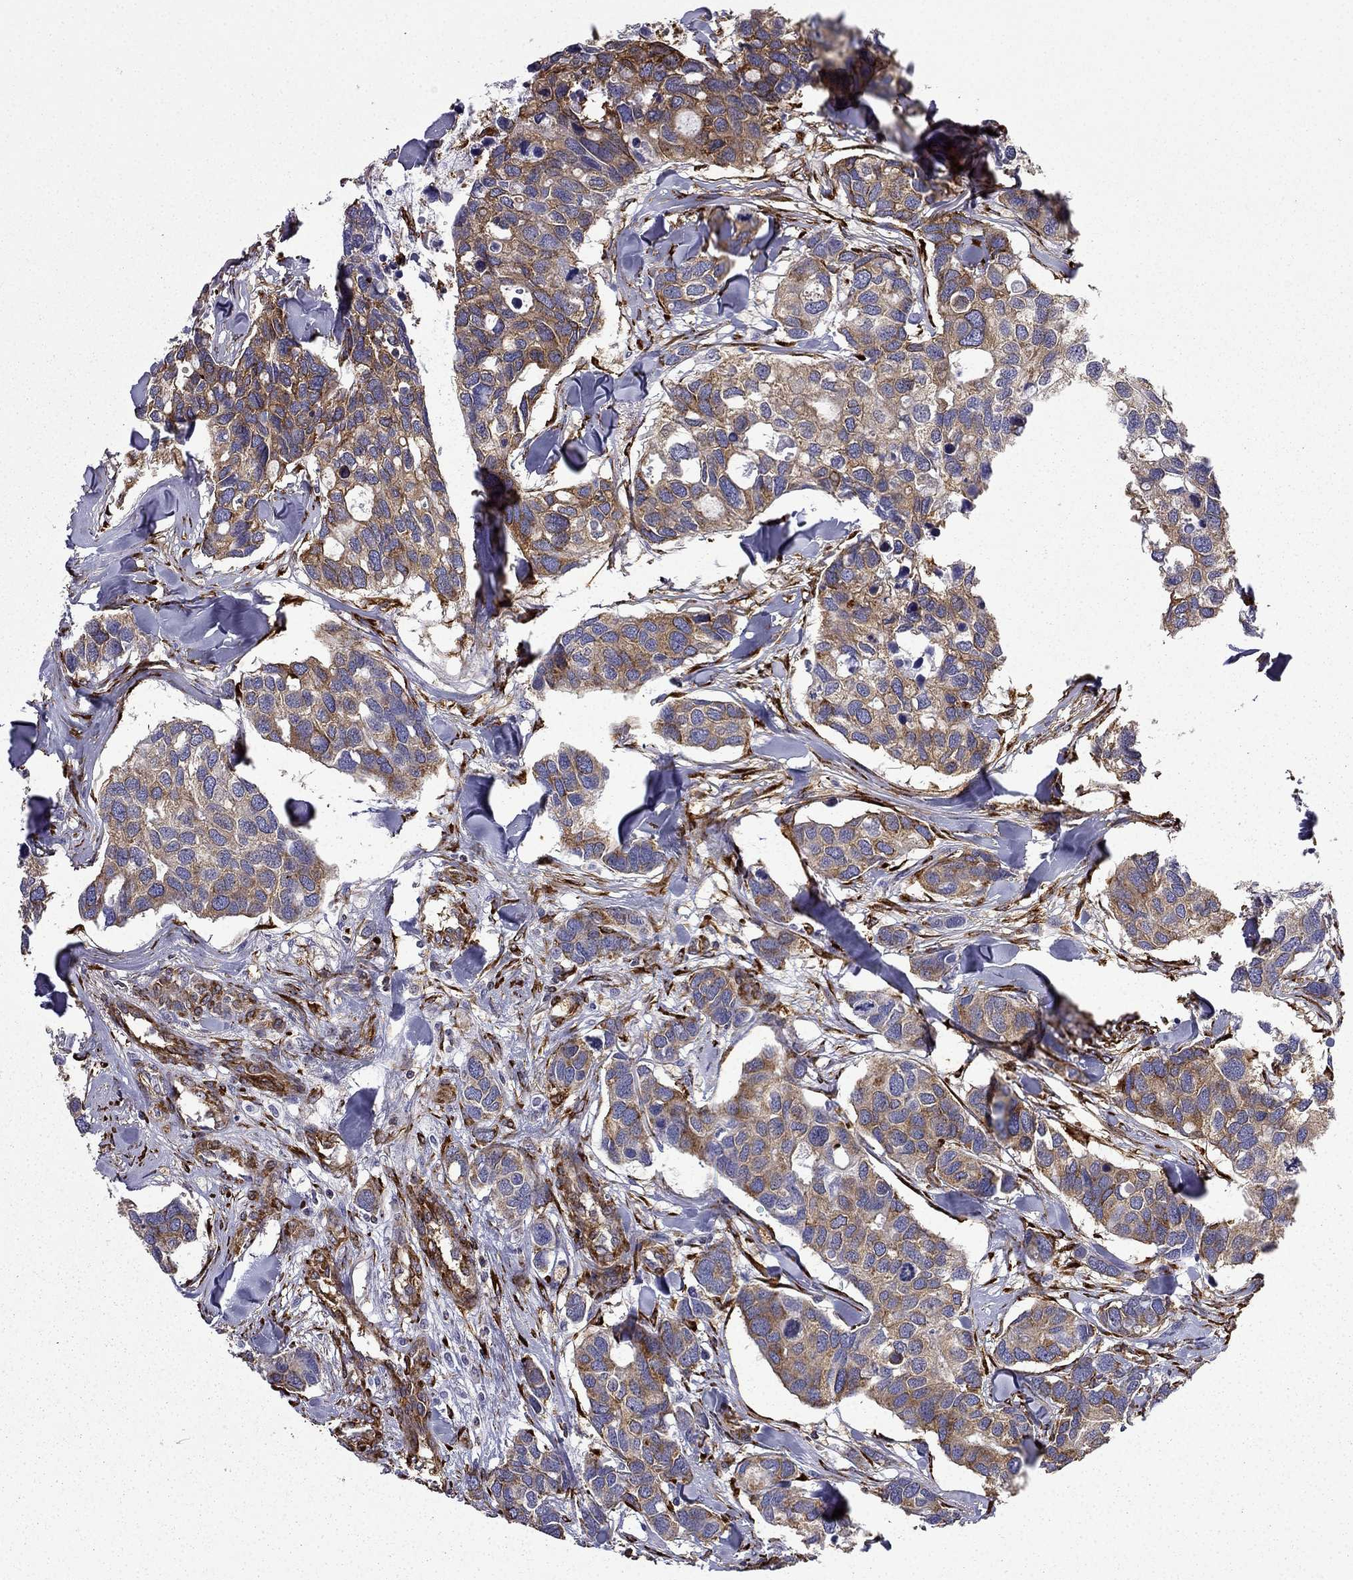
{"staining": {"intensity": "moderate", "quantity": ">75%", "location": "cytoplasmic/membranous"}, "tissue": "breast cancer", "cell_type": "Tumor cells", "image_type": "cancer", "snomed": [{"axis": "morphology", "description": "Duct carcinoma"}, {"axis": "topography", "description": "Breast"}], "caption": "Immunohistochemical staining of invasive ductal carcinoma (breast) demonstrates moderate cytoplasmic/membranous protein expression in approximately >75% of tumor cells. The staining is performed using DAB brown chromogen to label protein expression. The nuclei are counter-stained blue using hematoxylin.", "gene": "MAP4", "patient": {"sex": "female", "age": 83}}